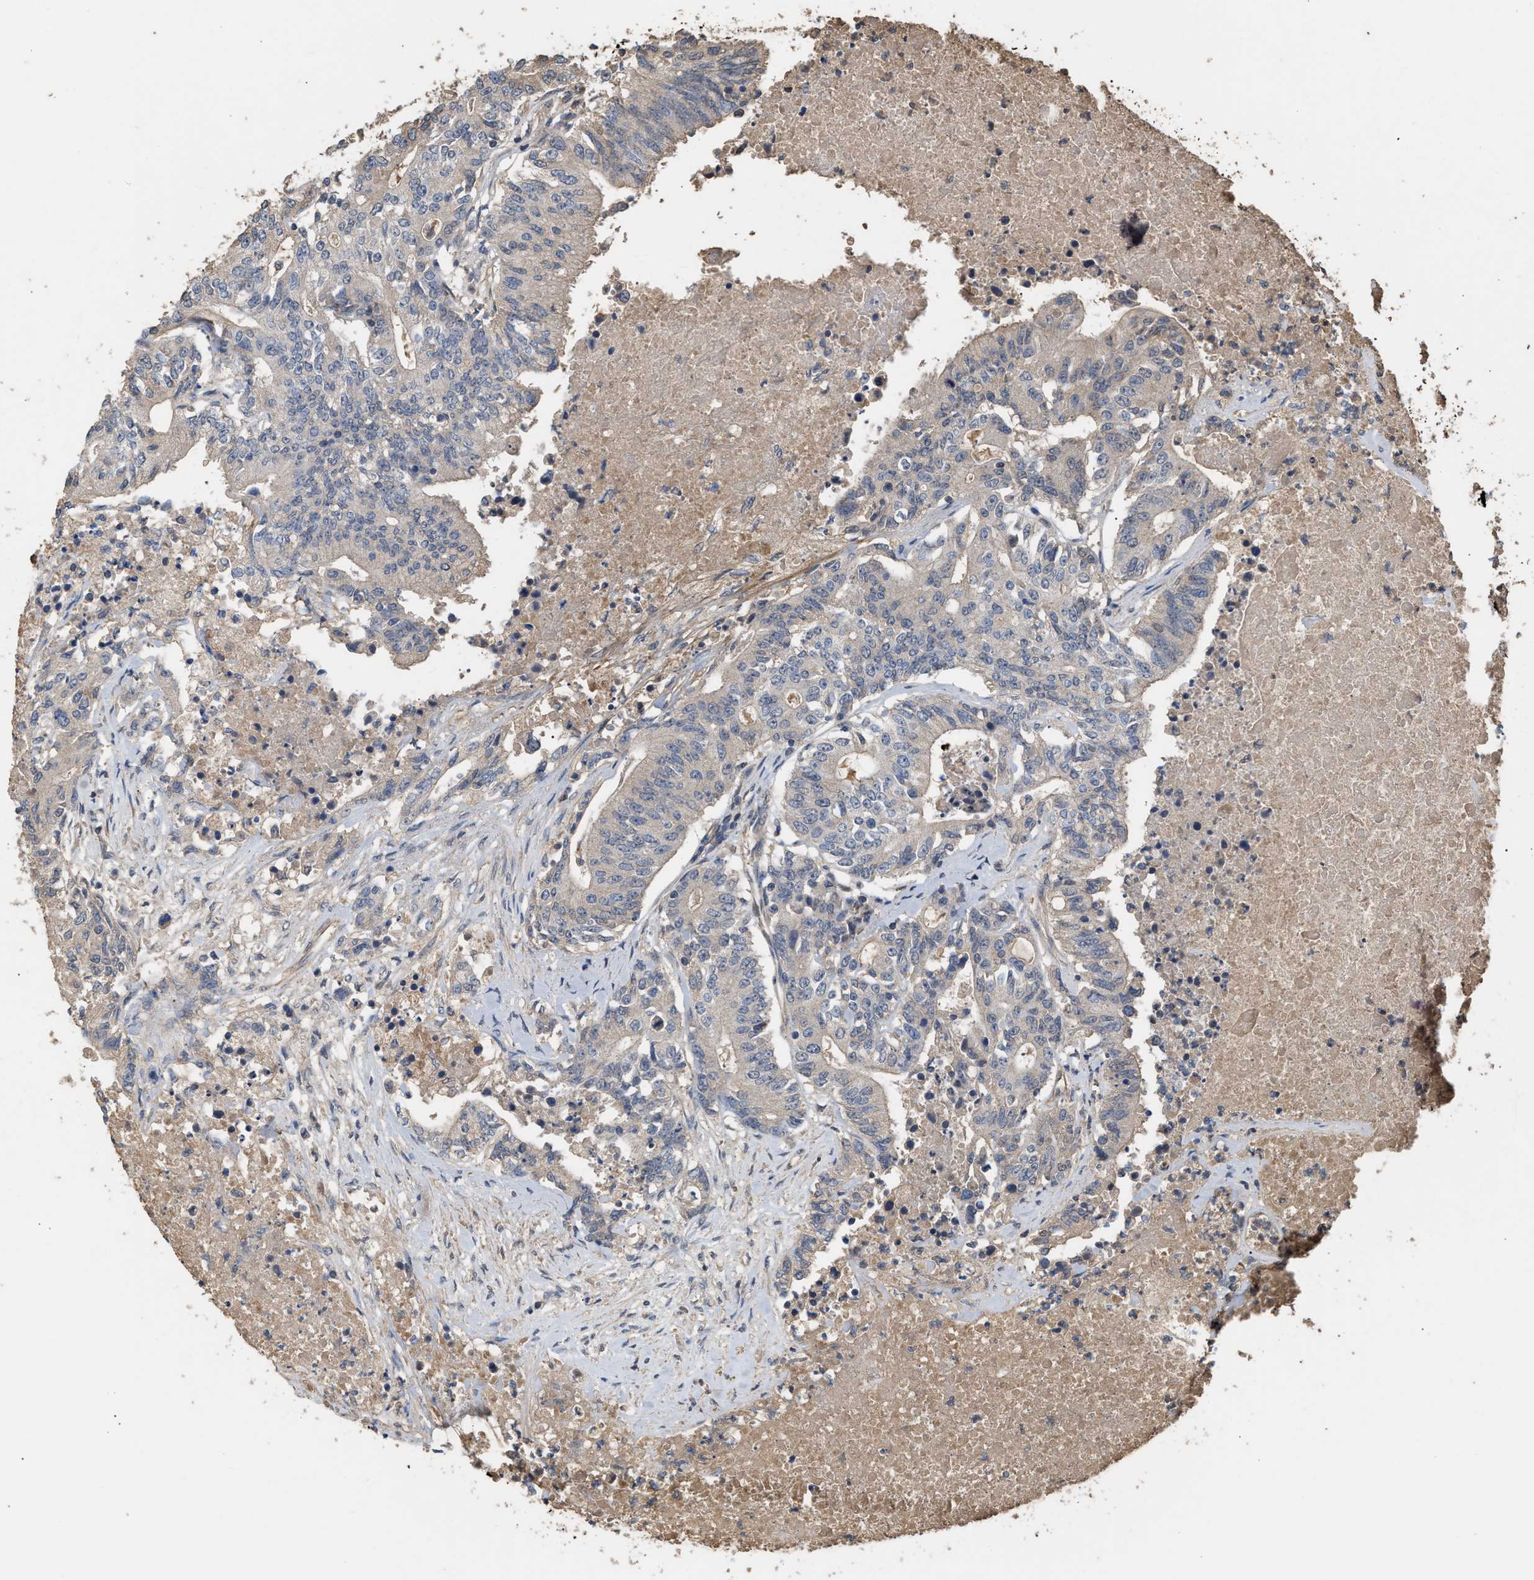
{"staining": {"intensity": "weak", "quantity": "<25%", "location": "cytoplasmic/membranous"}, "tissue": "colorectal cancer", "cell_type": "Tumor cells", "image_type": "cancer", "snomed": [{"axis": "morphology", "description": "Adenocarcinoma, NOS"}, {"axis": "topography", "description": "Colon"}], "caption": "High power microscopy photomicrograph of an immunohistochemistry (IHC) micrograph of colorectal cancer, revealing no significant expression in tumor cells. (DAB (3,3'-diaminobenzidine) immunohistochemistry (IHC) with hematoxylin counter stain).", "gene": "HTRA3", "patient": {"sex": "female", "age": 77}}